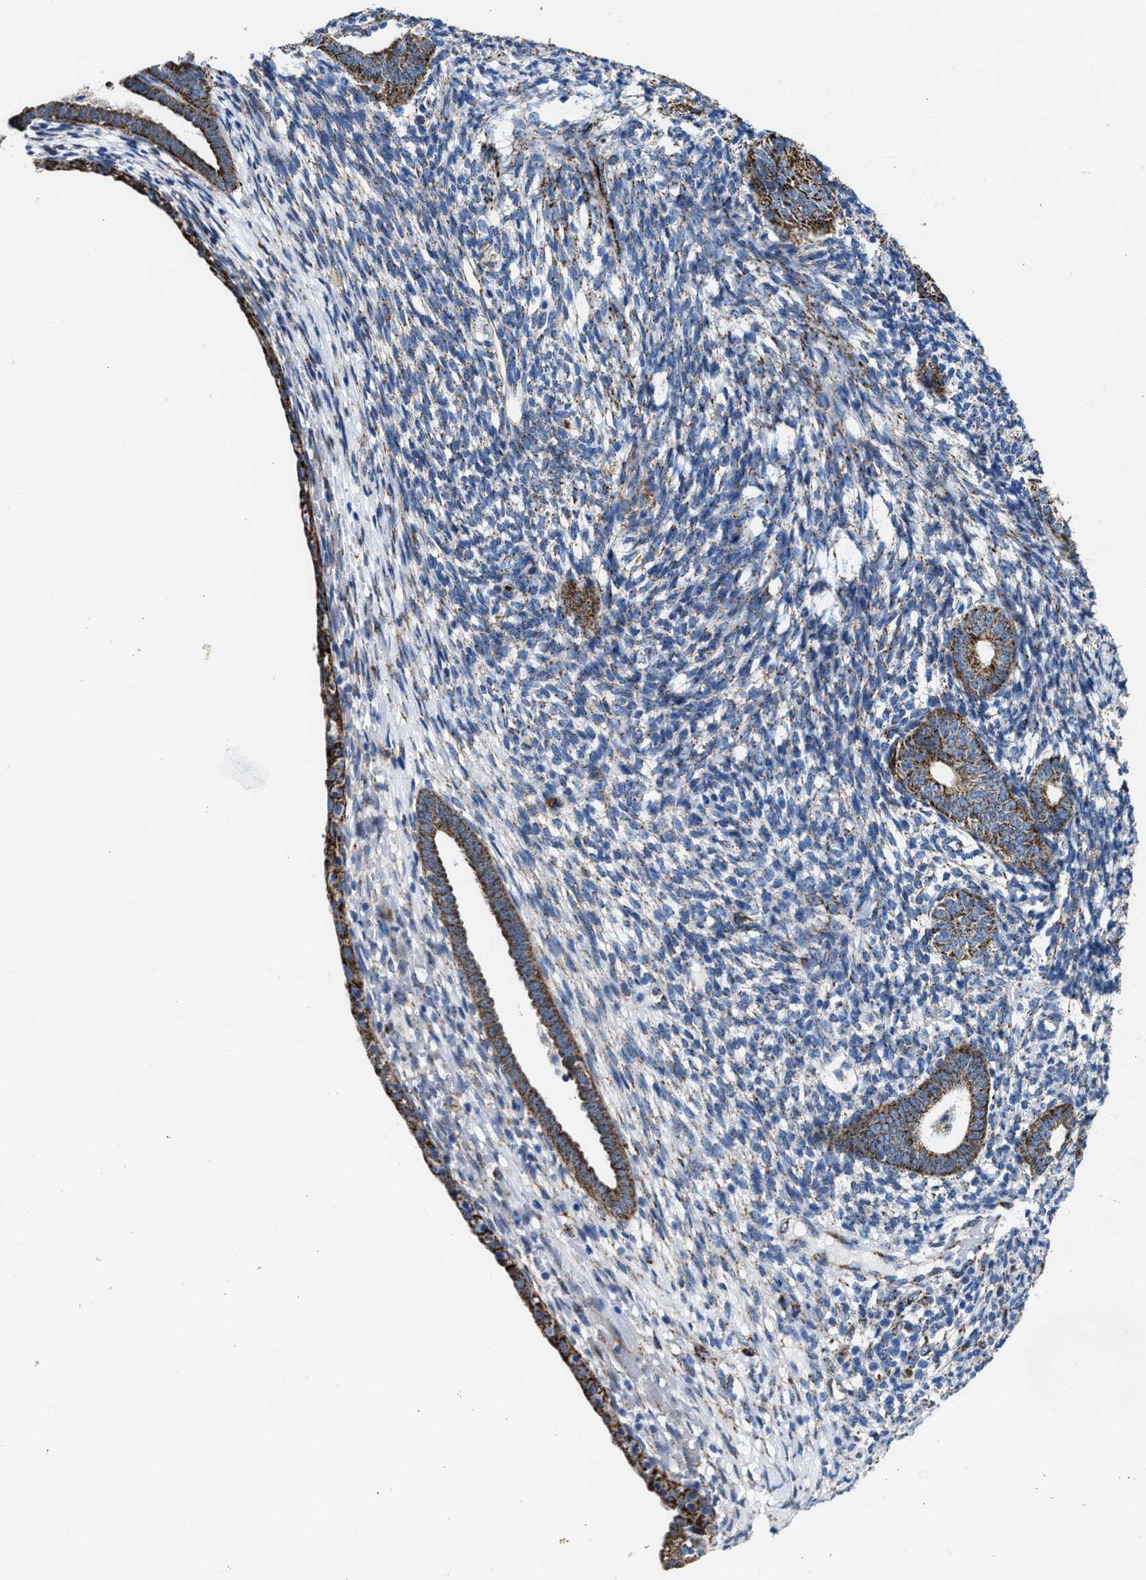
{"staining": {"intensity": "weak", "quantity": "<25%", "location": "cytoplasmic/membranous"}, "tissue": "endometrium", "cell_type": "Cells in endometrial stroma", "image_type": "normal", "snomed": [{"axis": "morphology", "description": "Normal tissue, NOS"}, {"axis": "morphology", "description": "Adenocarcinoma, NOS"}, {"axis": "topography", "description": "Endometrium"}], "caption": "IHC image of normal human endometrium stained for a protein (brown), which displays no staining in cells in endometrial stroma. (DAB immunohistochemistry (IHC), high magnification).", "gene": "ALDH1B1", "patient": {"sex": "female", "age": 57}}